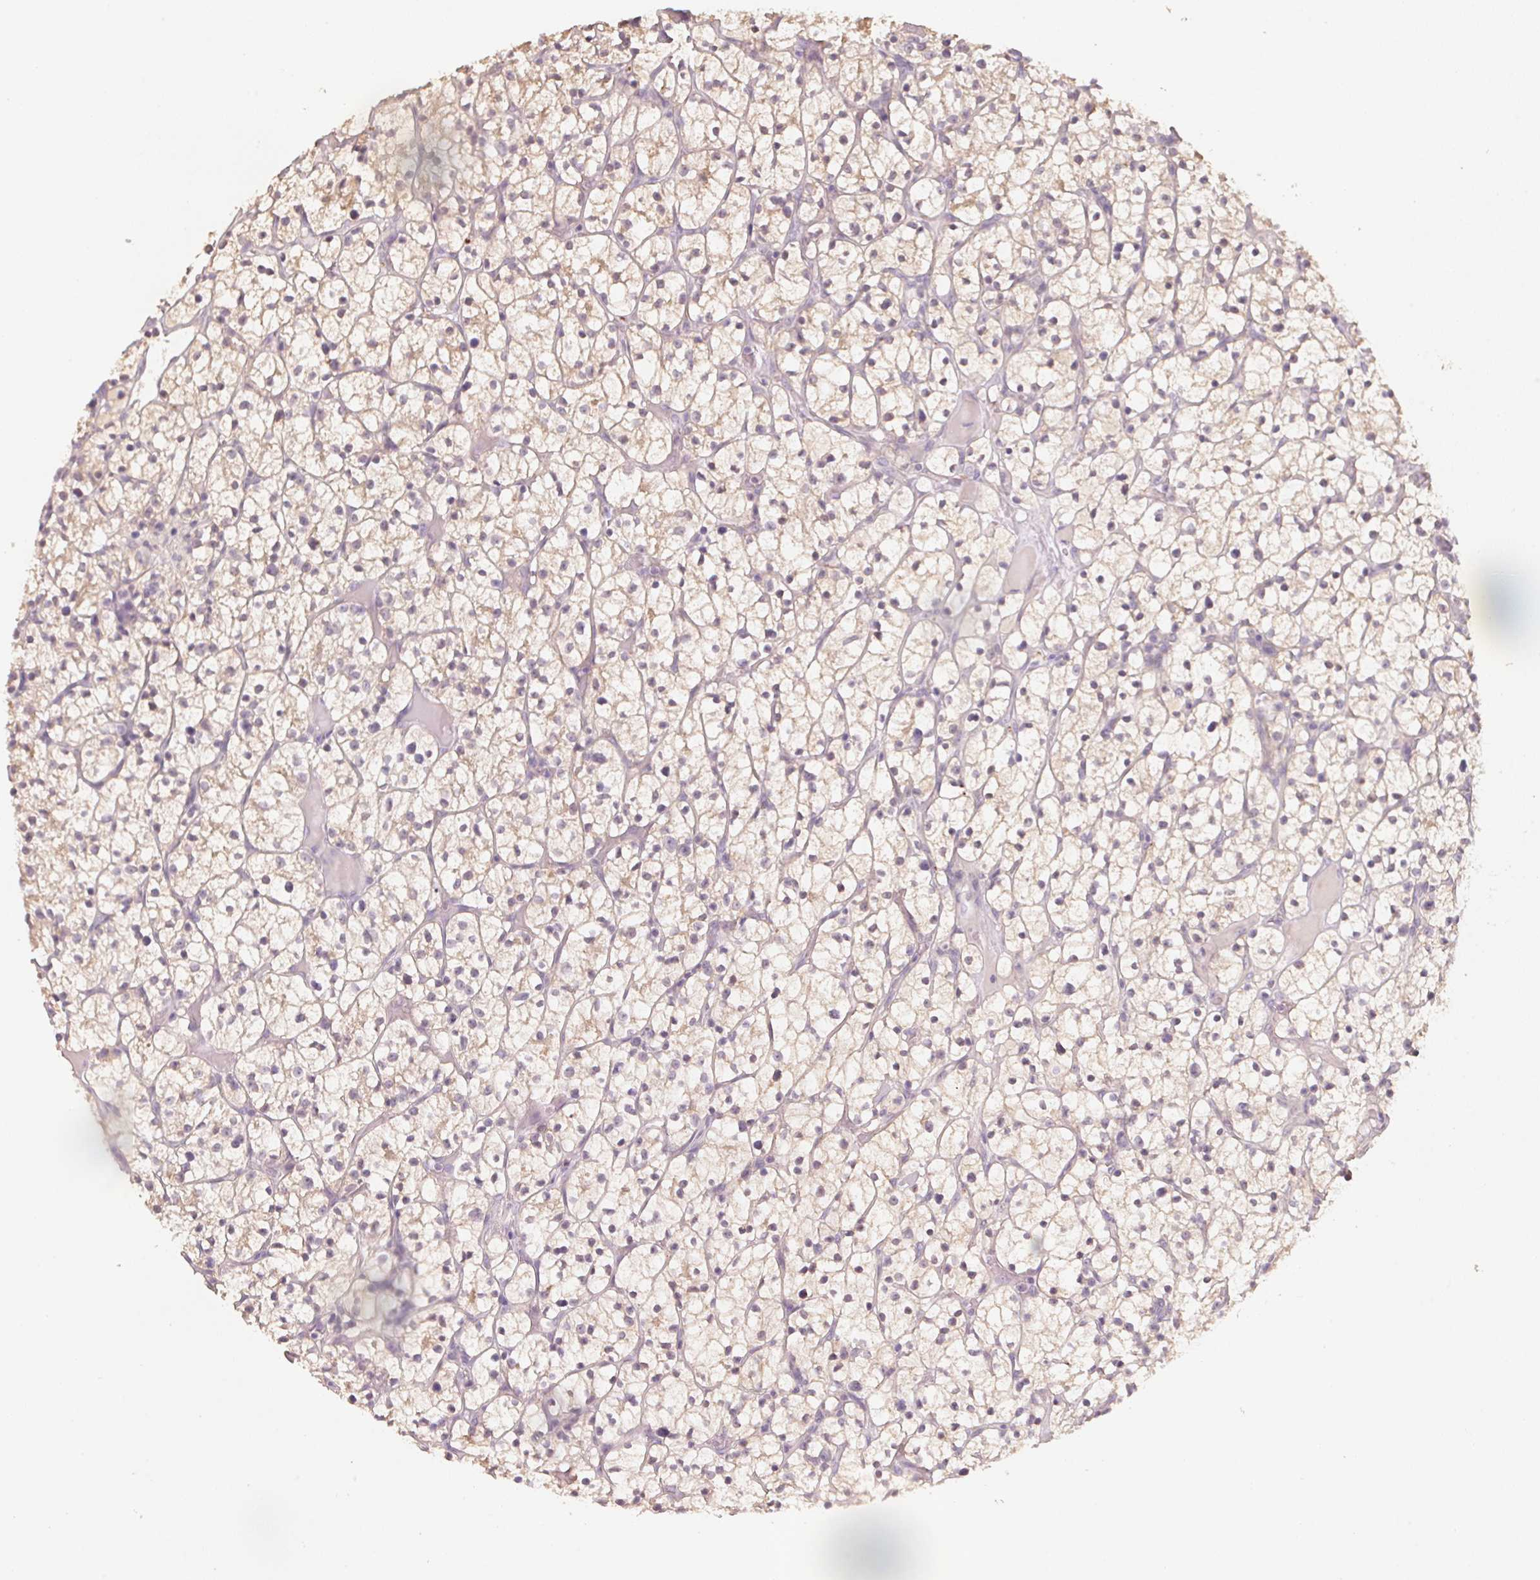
{"staining": {"intensity": "weak", "quantity": ">75%", "location": "cytoplasmic/membranous"}, "tissue": "renal cancer", "cell_type": "Tumor cells", "image_type": "cancer", "snomed": [{"axis": "morphology", "description": "Adenocarcinoma, NOS"}, {"axis": "topography", "description": "Kidney"}], "caption": "Approximately >75% of tumor cells in adenocarcinoma (renal) display weak cytoplasmic/membranous protein staining as visualized by brown immunohistochemical staining.", "gene": "TREH", "patient": {"sex": "female", "age": 64}}